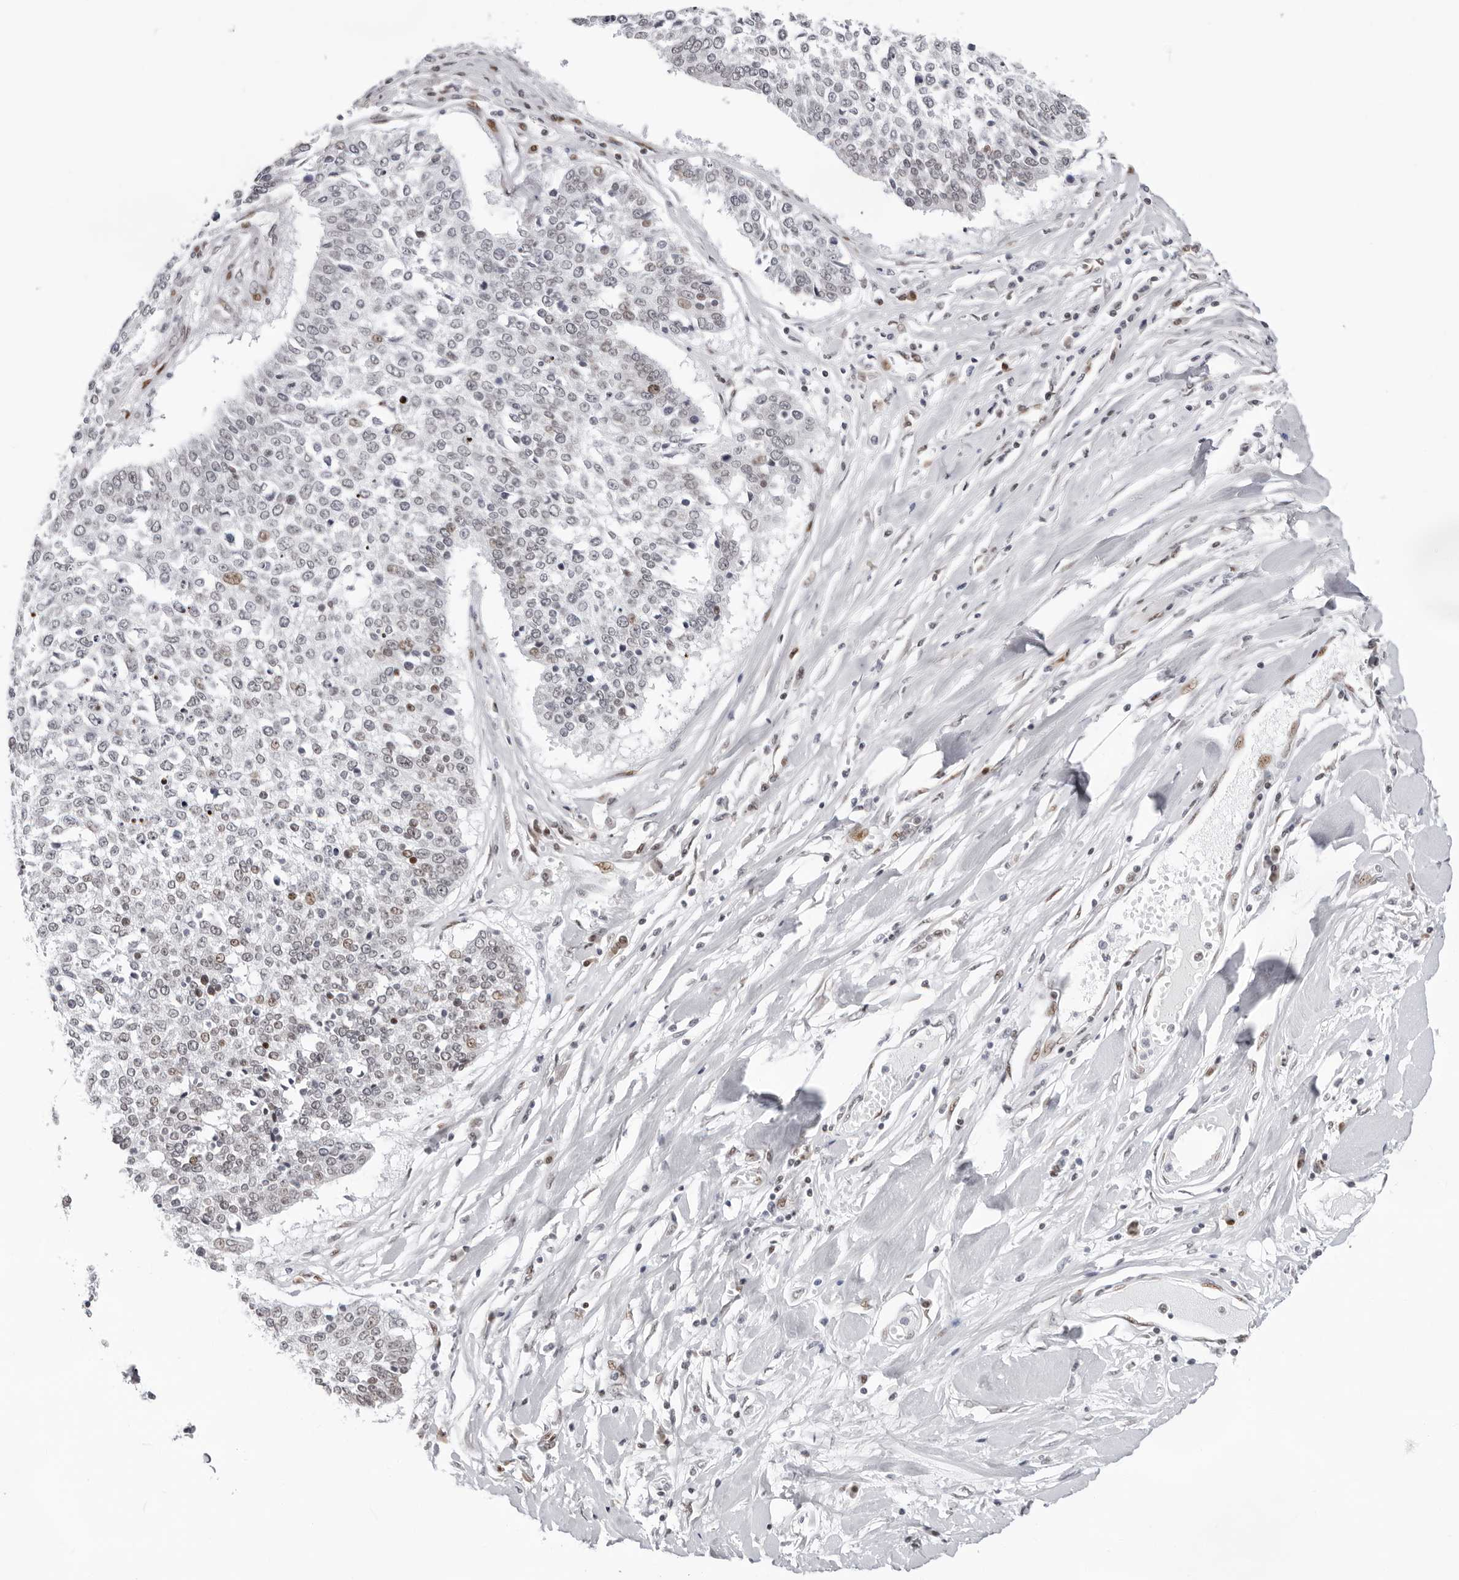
{"staining": {"intensity": "weak", "quantity": "<25%", "location": "nuclear"}, "tissue": "lung cancer", "cell_type": "Tumor cells", "image_type": "cancer", "snomed": [{"axis": "morphology", "description": "Normal tissue, NOS"}, {"axis": "morphology", "description": "Squamous cell carcinoma, NOS"}, {"axis": "topography", "description": "Cartilage tissue"}, {"axis": "topography", "description": "Bronchus"}, {"axis": "topography", "description": "Lung"}, {"axis": "topography", "description": "Peripheral nerve tissue"}], "caption": "DAB (3,3'-diaminobenzidine) immunohistochemical staining of human lung squamous cell carcinoma exhibits no significant expression in tumor cells.", "gene": "NTPCR", "patient": {"sex": "female", "age": 49}}